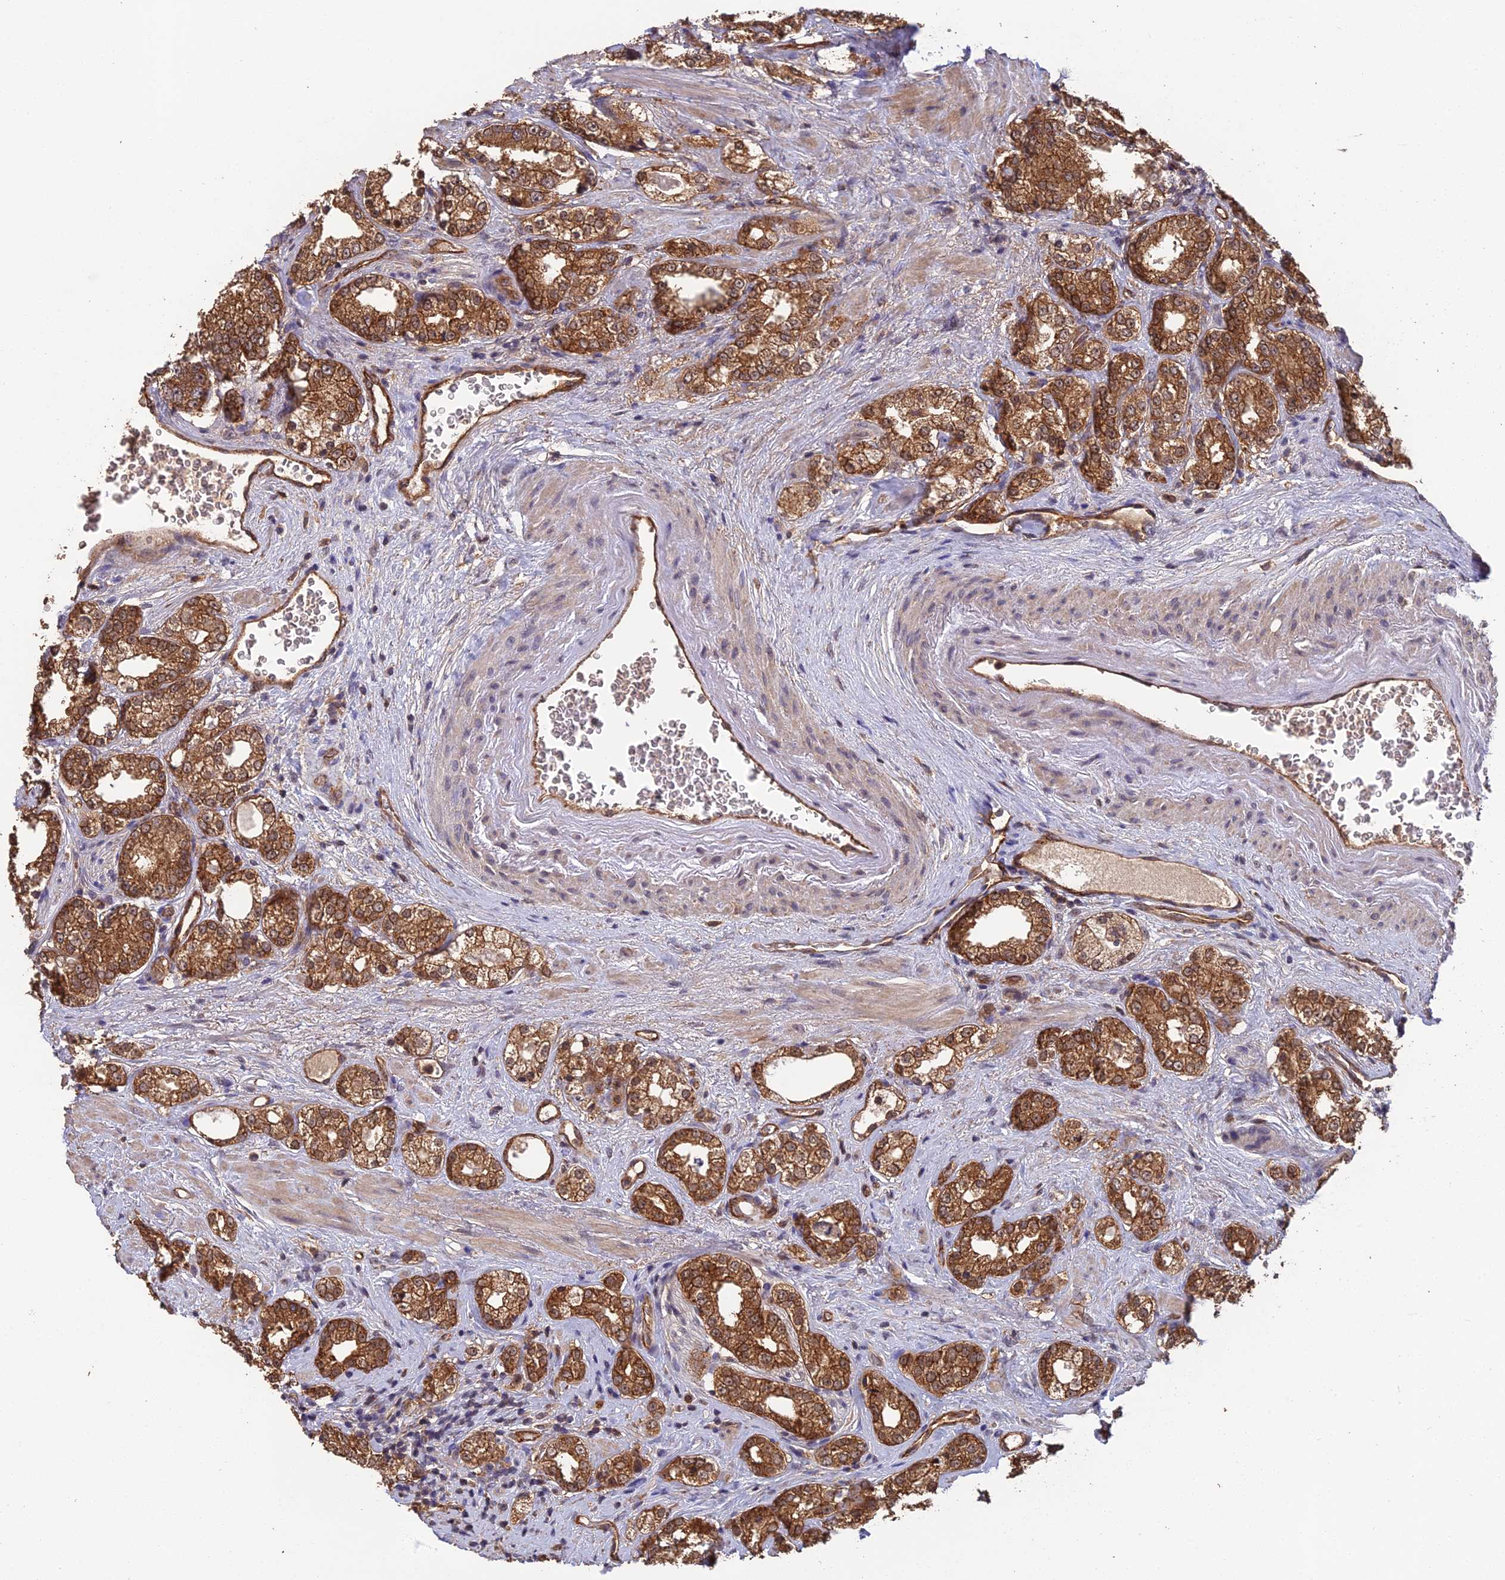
{"staining": {"intensity": "strong", "quantity": ">75%", "location": "cytoplasmic/membranous,nuclear"}, "tissue": "prostate cancer", "cell_type": "Tumor cells", "image_type": "cancer", "snomed": [{"axis": "morphology", "description": "Normal tissue, NOS"}, {"axis": "morphology", "description": "Adenocarcinoma, High grade"}, {"axis": "topography", "description": "Prostate"}], "caption": "Immunohistochemistry of human prostate cancer demonstrates high levels of strong cytoplasmic/membranous and nuclear expression in approximately >75% of tumor cells.", "gene": "RALGAPA2", "patient": {"sex": "male", "age": 83}}